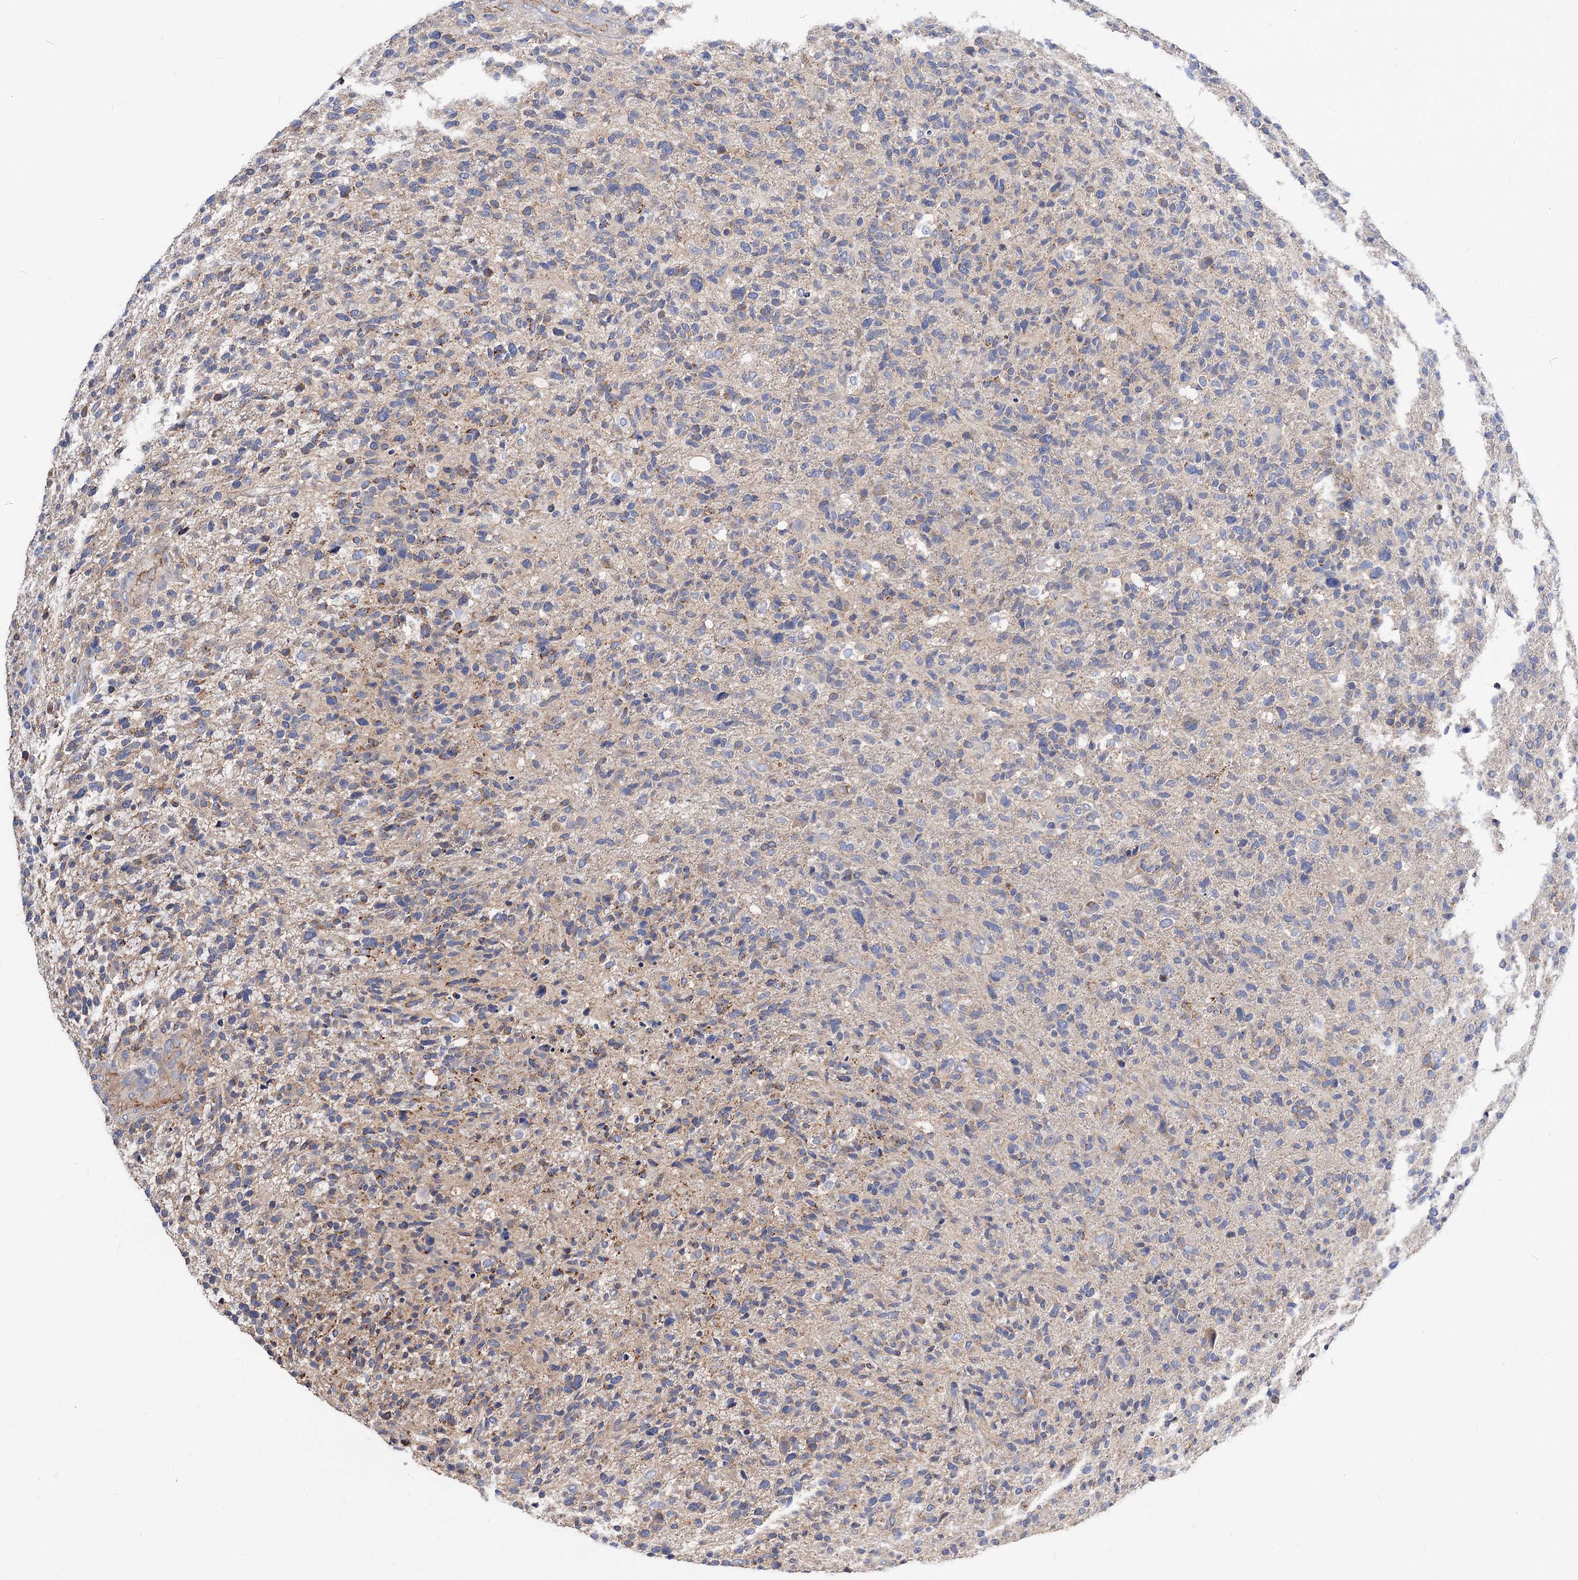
{"staining": {"intensity": "weak", "quantity": "<25%", "location": "cytoplasmic/membranous"}, "tissue": "glioma", "cell_type": "Tumor cells", "image_type": "cancer", "snomed": [{"axis": "morphology", "description": "Glioma, malignant, High grade"}, {"axis": "topography", "description": "Brain"}], "caption": "An immunohistochemistry histopathology image of glioma is shown. There is no staining in tumor cells of glioma. (DAB immunohistochemistry, high magnification).", "gene": "NUDCD2", "patient": {"sex": "male", "age": 72}}